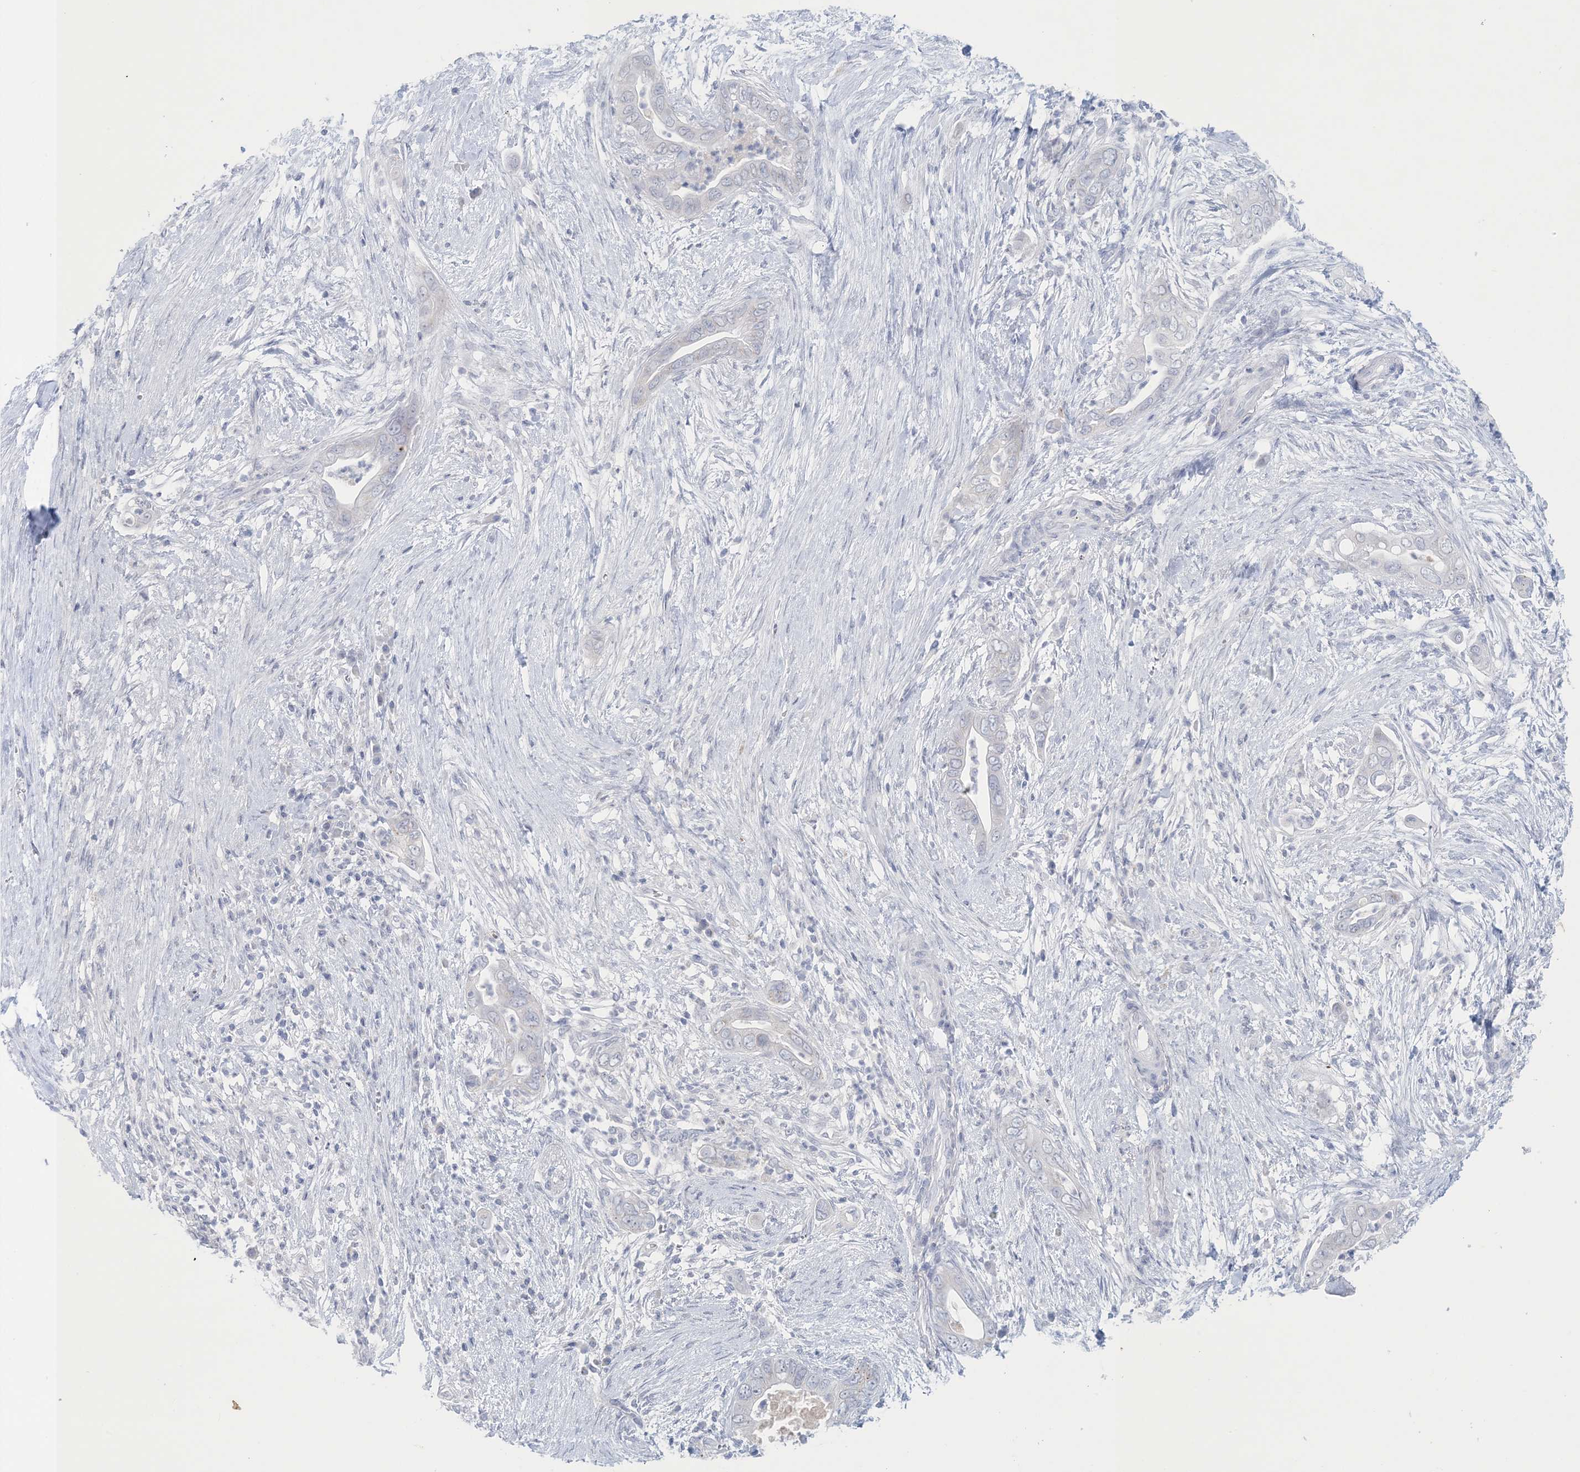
{"staining": {"intensity": "negative", "quantity": "none", "location": "none"}, "tissue": "pancreatic cancer", "cell_type": "Tumor cells", "image_type": "cancer", "snomed": [{"axis": "morphology", "description": "Adenocarcinoma, NOS"}, {"axis": "topography", "description": "Pancreas"}], "caption": "DAB immunohistochemical staining of adenocarcinoma (pancreatic) shows no significant staining in tumor cells. (DAB (3,3'-diaminobenzidine) IHC visualized using brightfield microscopy, high magnification).", "gene": "GABRG1", "patient": {"sex": "male", "age": 75}}